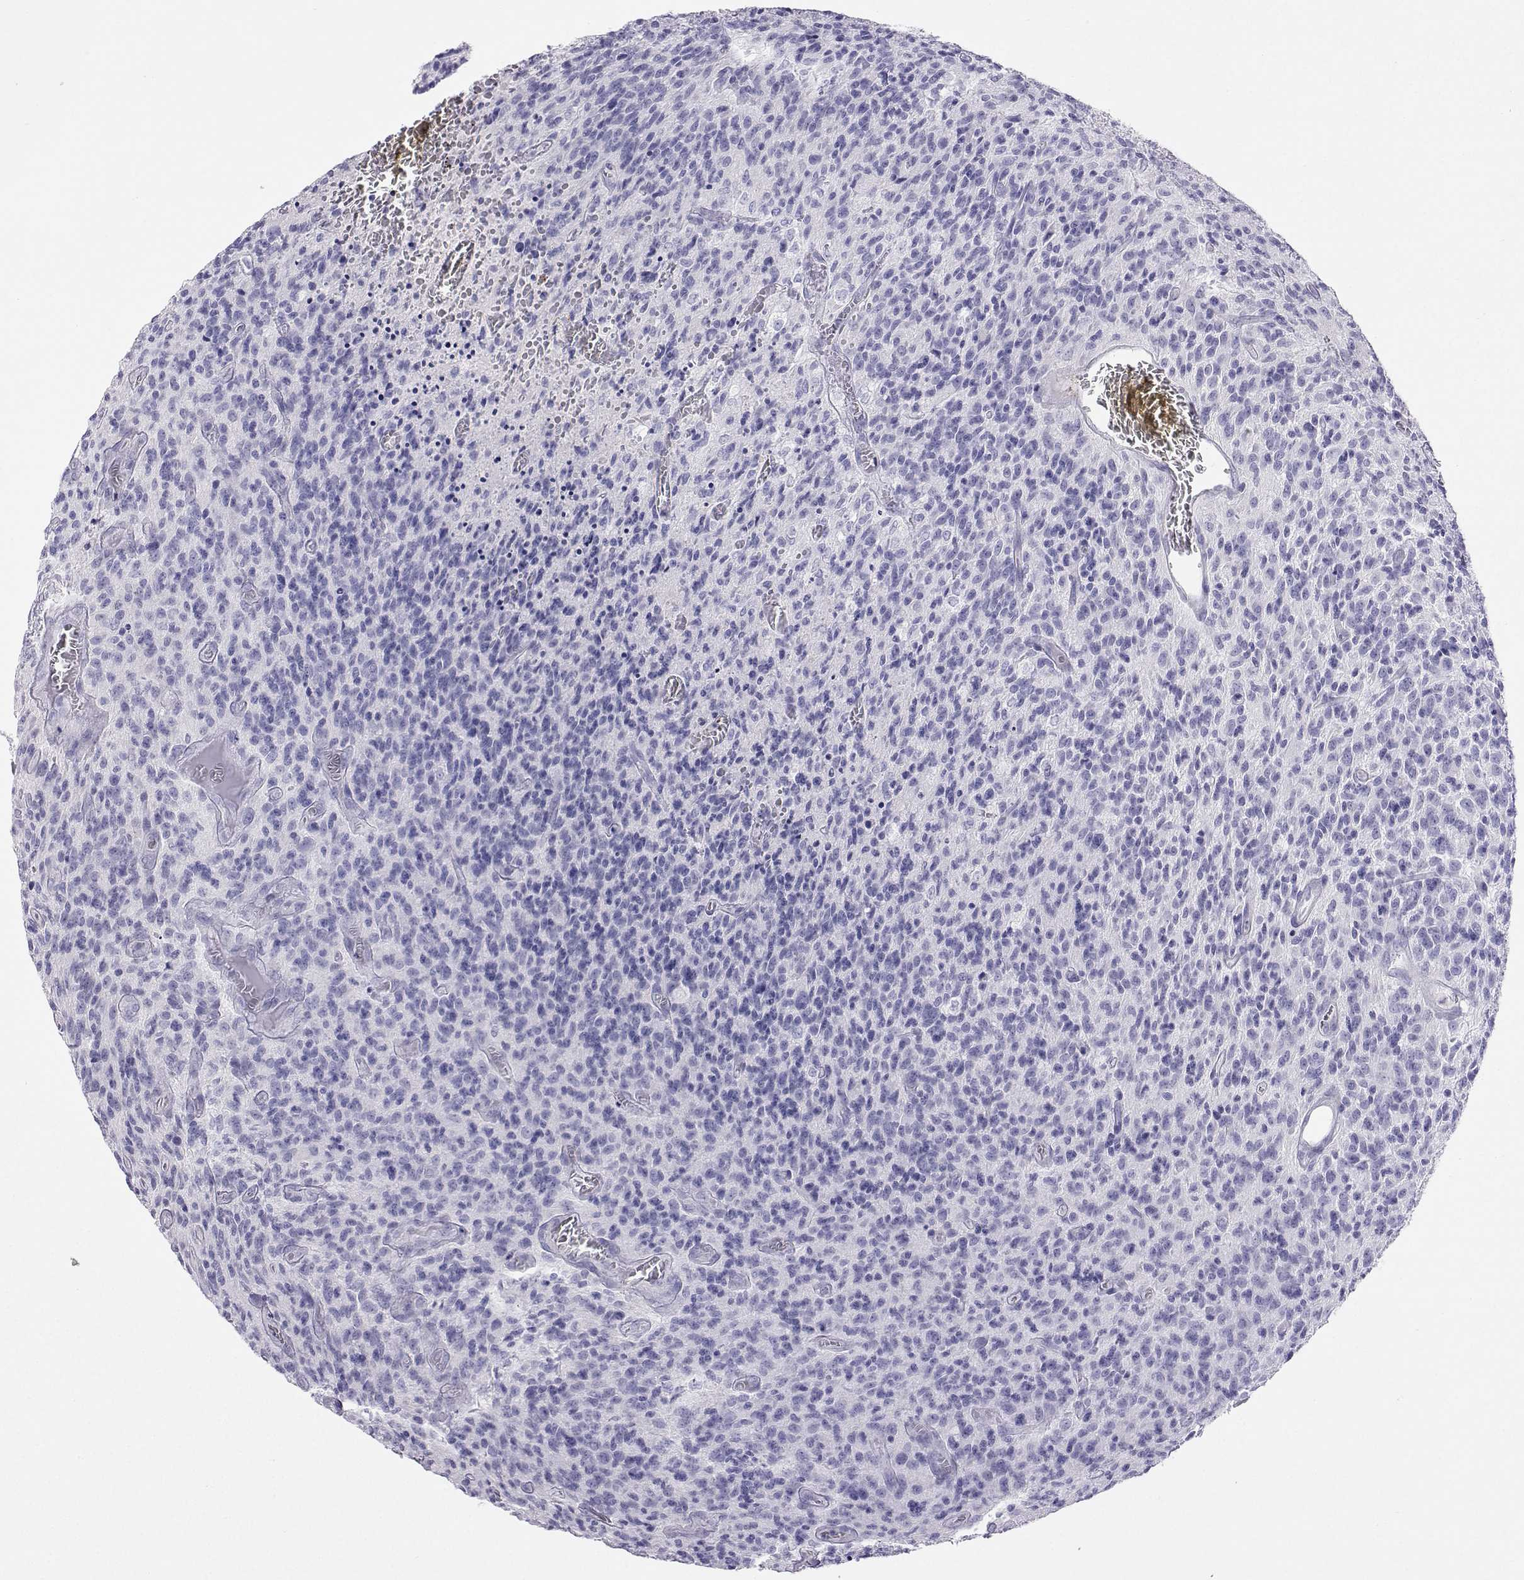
{"staining": {"intensity": "negative", "quantity": "none", "location": "none"}, "tissue": "glioma", "cell_type": "Tumor cells", "image_type": "cancer", "snomed": [{"axis": "morphology", "description": "Glioma, malignant, High grade"}, {"axis": "topography", "description": "Brain"}], "caption": "Immunohistochemical staining of glioma displays no significant positivity in tumor cells.", "gene": "PLIN4", "patient": {"sex": "male", "age": 76}}